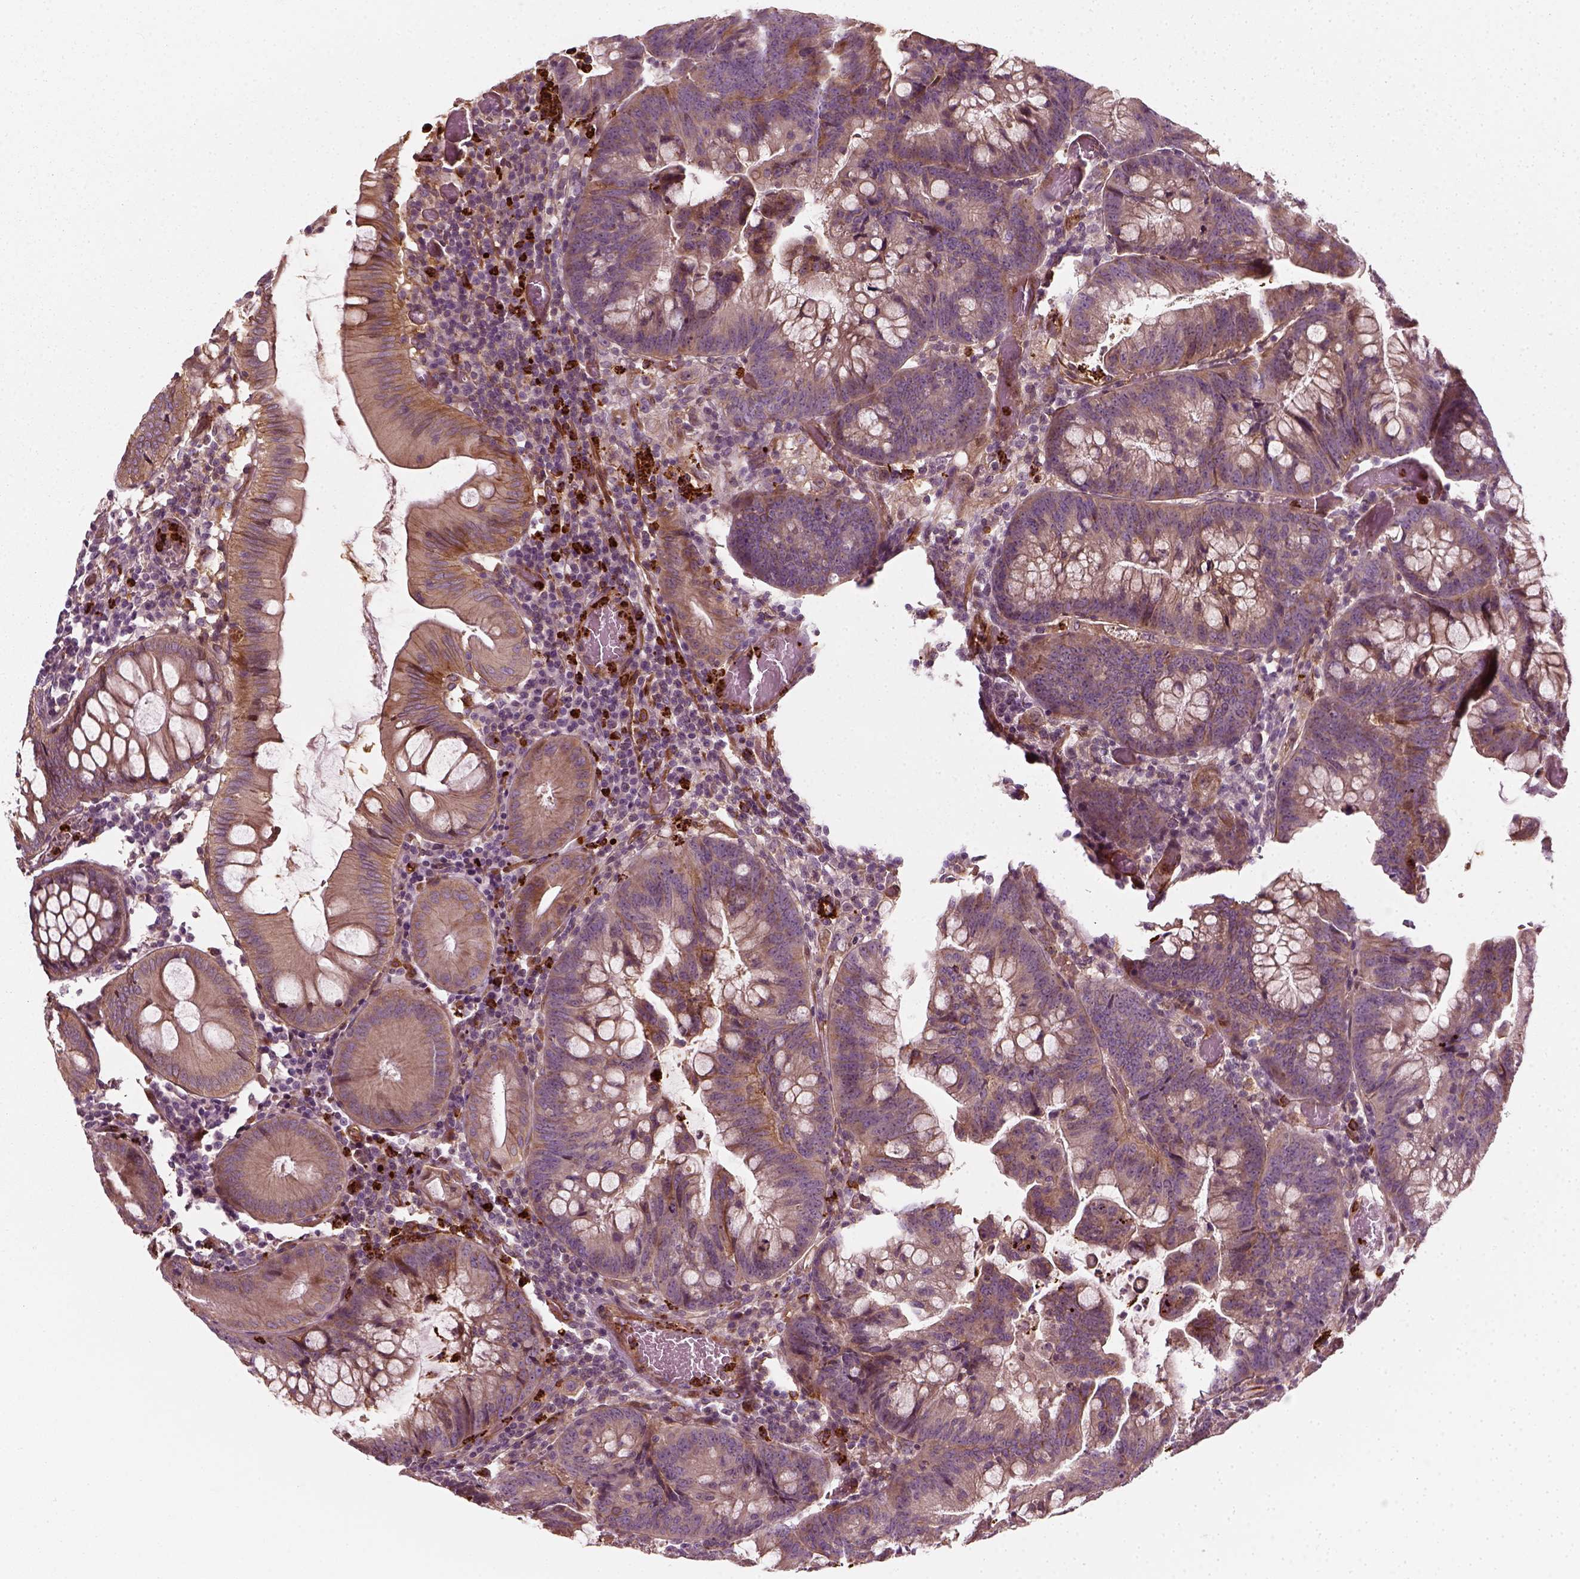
{"staining": {"intensity": "moderate", "quantity": ">75%", "location": "cytoplasmic/membranous"}, "tissue": "colorectal cancer", "cell_type": "Tumor cells", "image_type": "cancer", "snomed": [{"axis": "morphology", "description": "Adenocarcinoma, NOS"}, {"axis": "topography", "description": "Colon"}], "caption": "The immunohistochemical stain shows moderate cytoplasmic/membranous positivity in tumor cells of adenocarcinoma (colorectal) tissue. Using DAB (brown) and hematoxylin (blue) stains, captured at high magnification using brightfield microscopy.", "gene": "NPTN", "patient": {"sex": "male", "age": 62}}